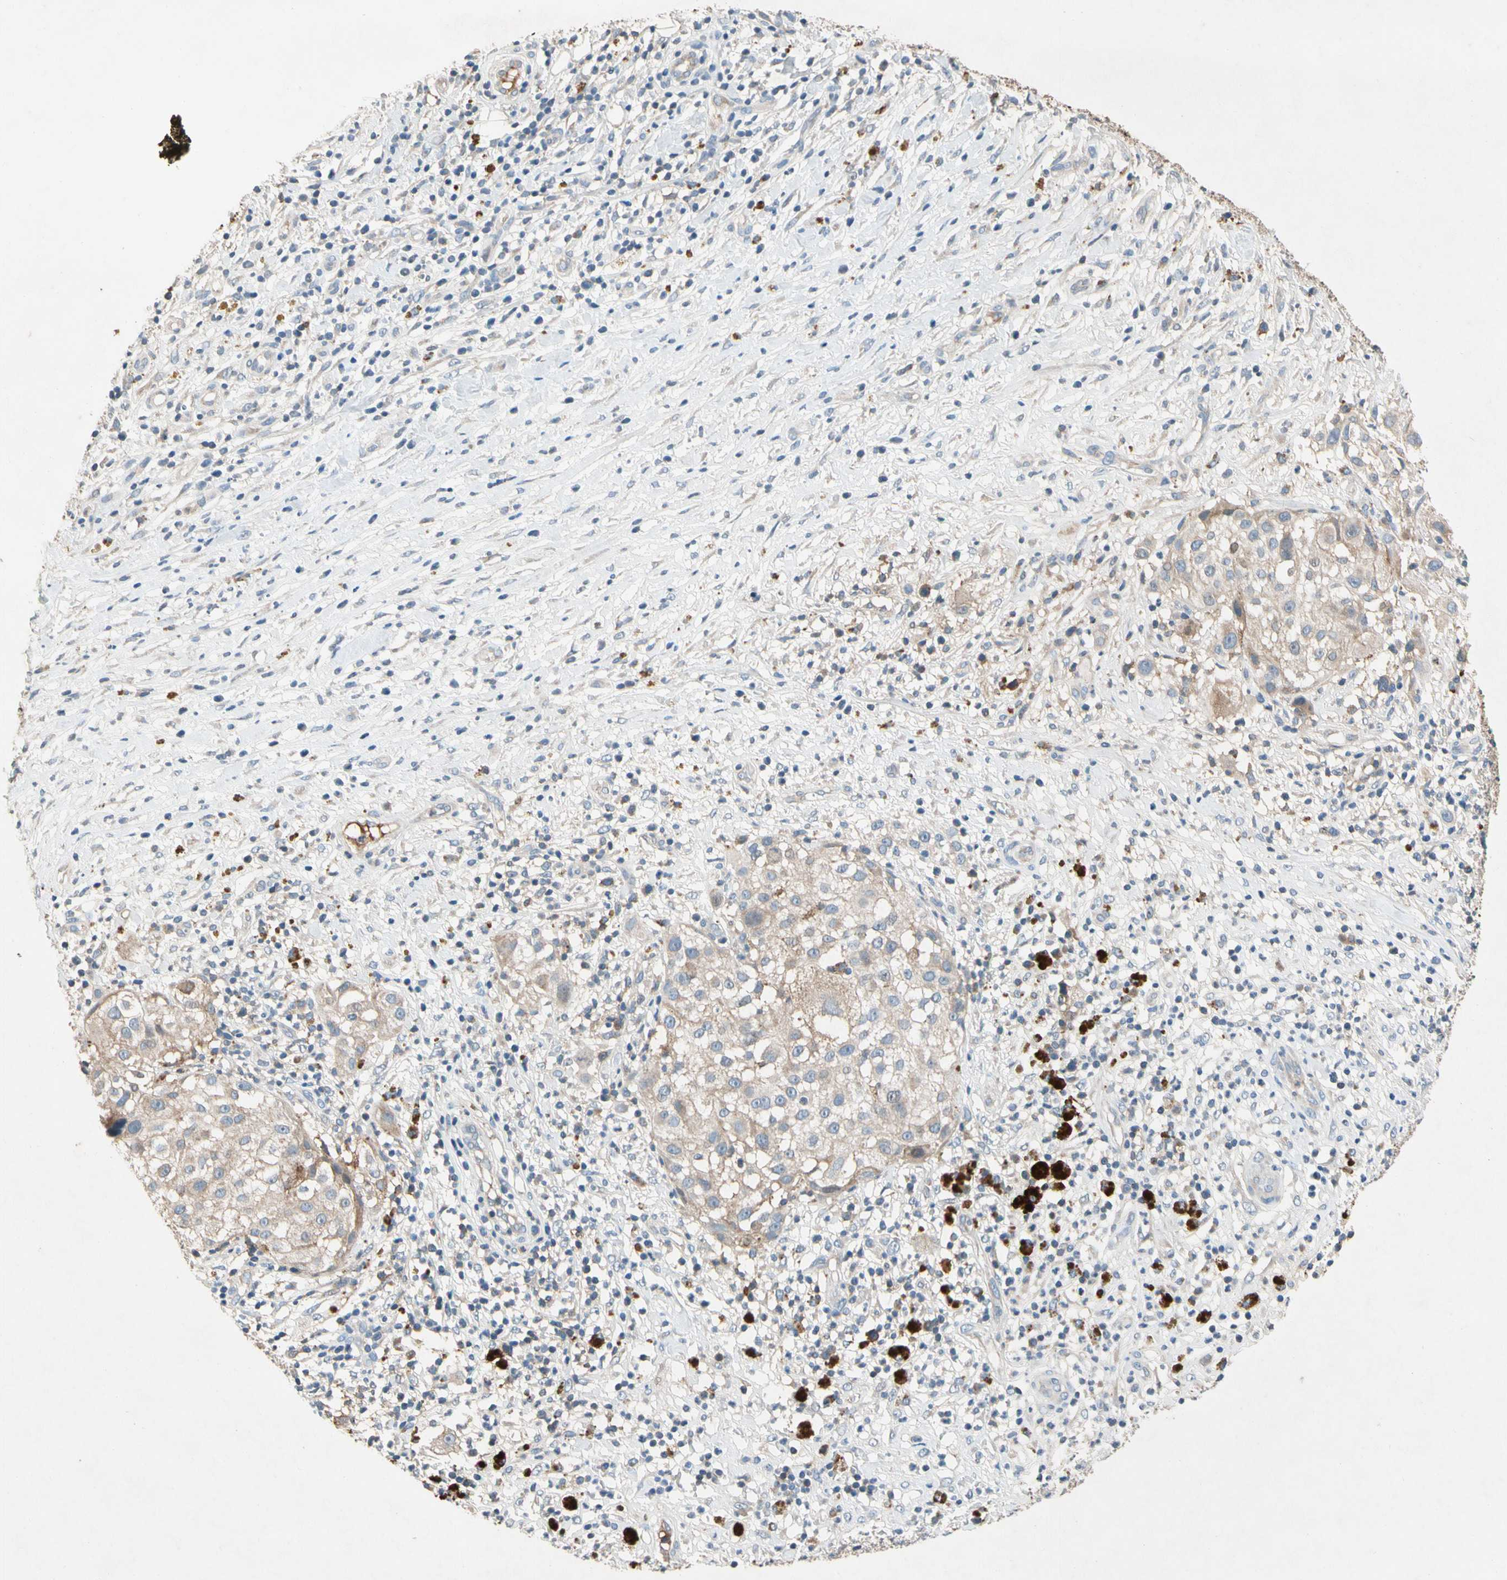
{"staining": {"intensity": "weak", "quantity": ">75%", "location": "cytoplasmic/membranous"}, "tissue": "melanoma", "cell_type": "Tumor cells", "image_type": "cancer", "snomed": [{"axis": "morphology", "description": "Necrosis, NOS"}, {"axis": "morphology", "description": "Malignant melanoma, NOS"}, {"axis": "topography", "description": "Skin"}], "caption": "Malignant melanoma stained with immunohistochemistry (IHC) demonstrates weak cytoplasmic/membranous positivity in about >75% of tumor cells. The protein is shown in brown color, while the nuclei are stained blue.", "gene": "NDFIP2", "patient": {"sex": "female", "age": 87}}